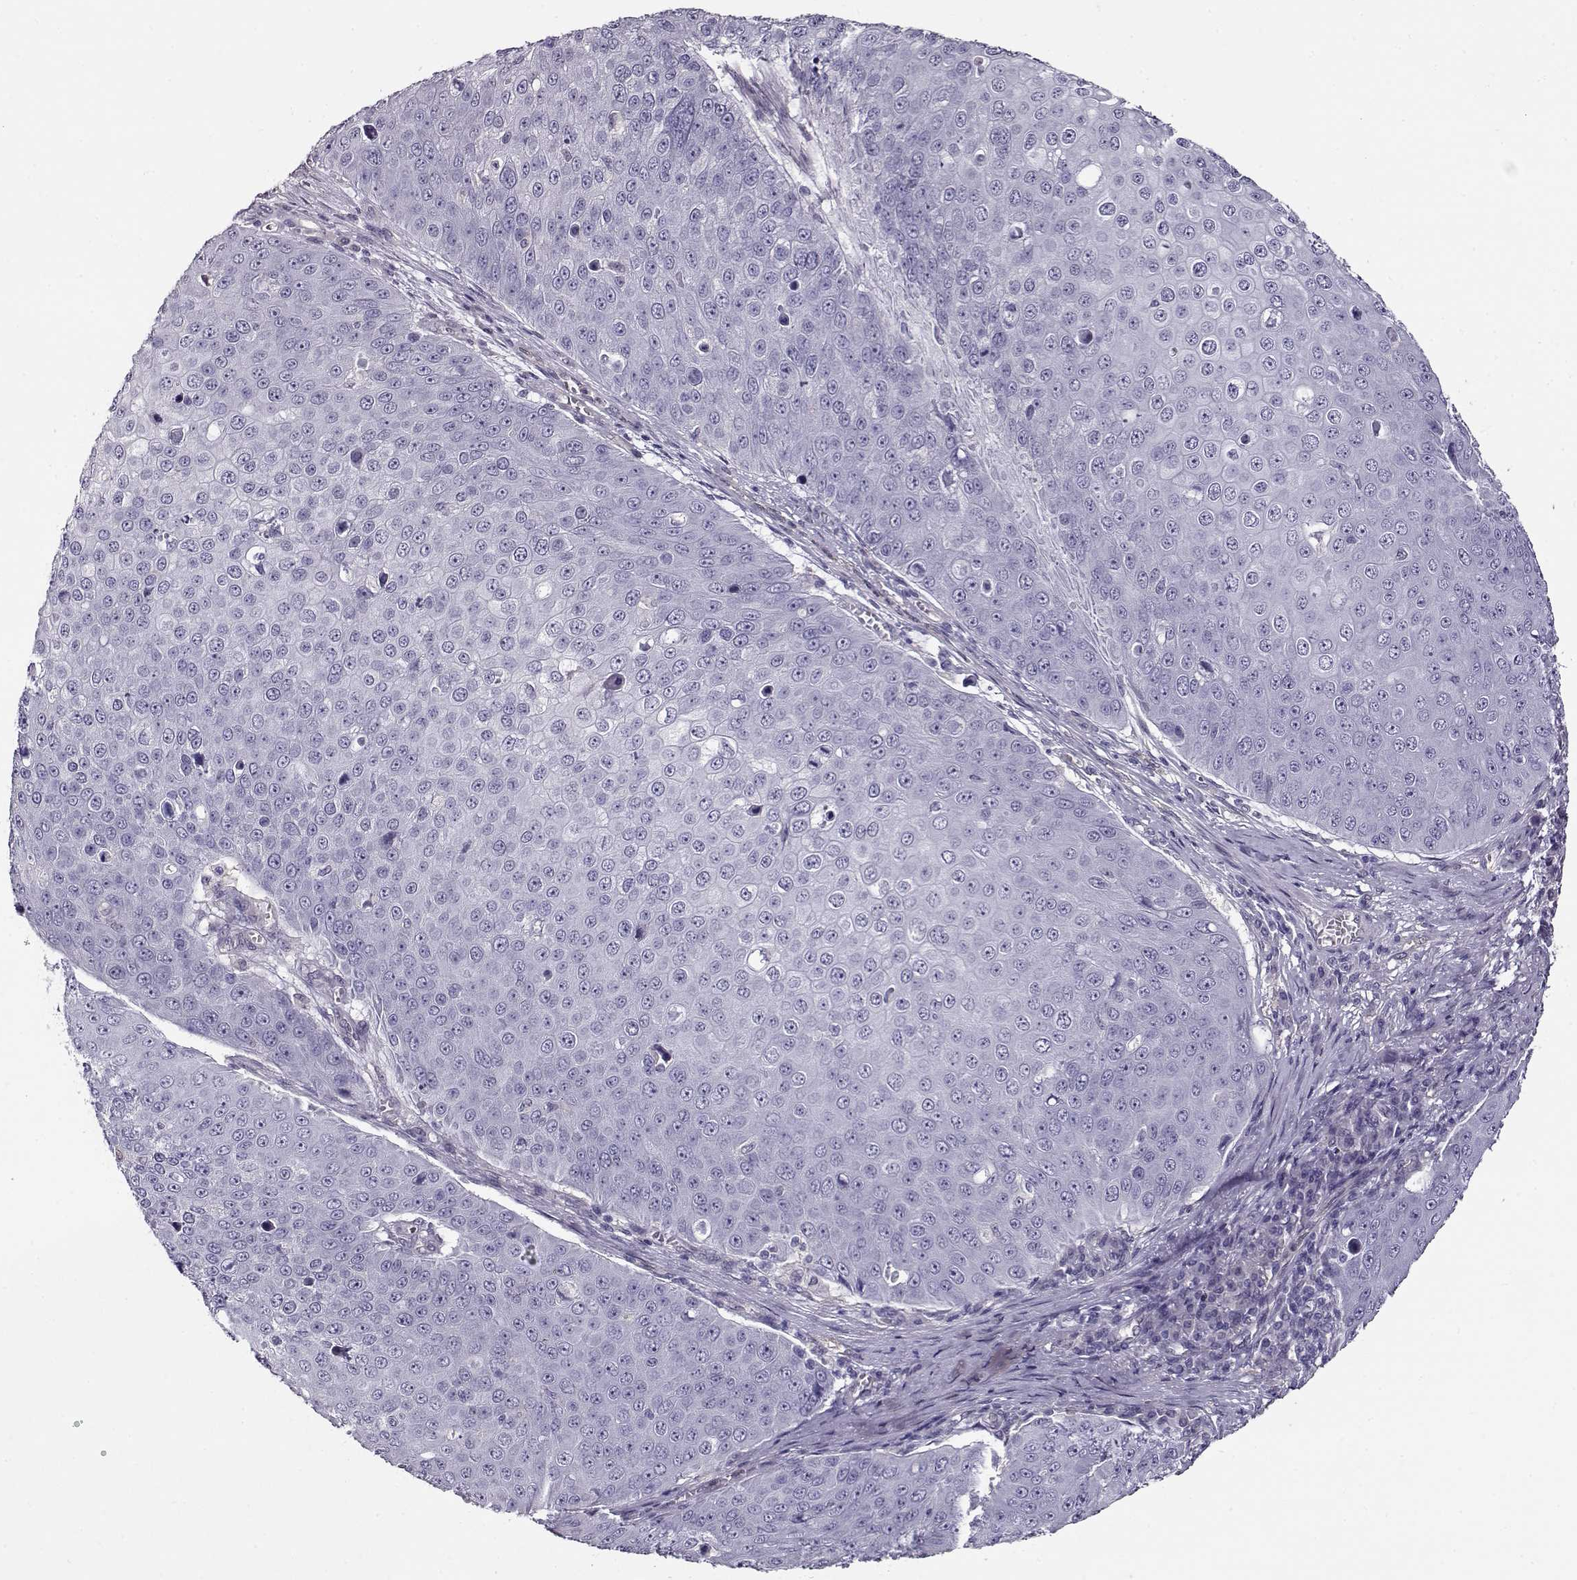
{"staining": {"intensity": "negative", "quantity": "none", "location": "none"}, "tissue": "skin cancer", "cell_type": "Tumor cells", "image_type": "cancer", "snomed": [{"axis": "morphology", "description": "Squamous cell carcinoma, NOS"}, {"axis": "topography", "description": "Skin"}], "caption": "Histopathology image shows no significant protein expression in tumor cells of skin cancer (squamous cell carcinoma). The staining was performed using DAB to visualize the protein expression in brown, while the nuclei were stained in blue with hematoxylin (Magnification: 20x).", "gene": "CCR8", "patient": {"sex": "male", "age": 71}}